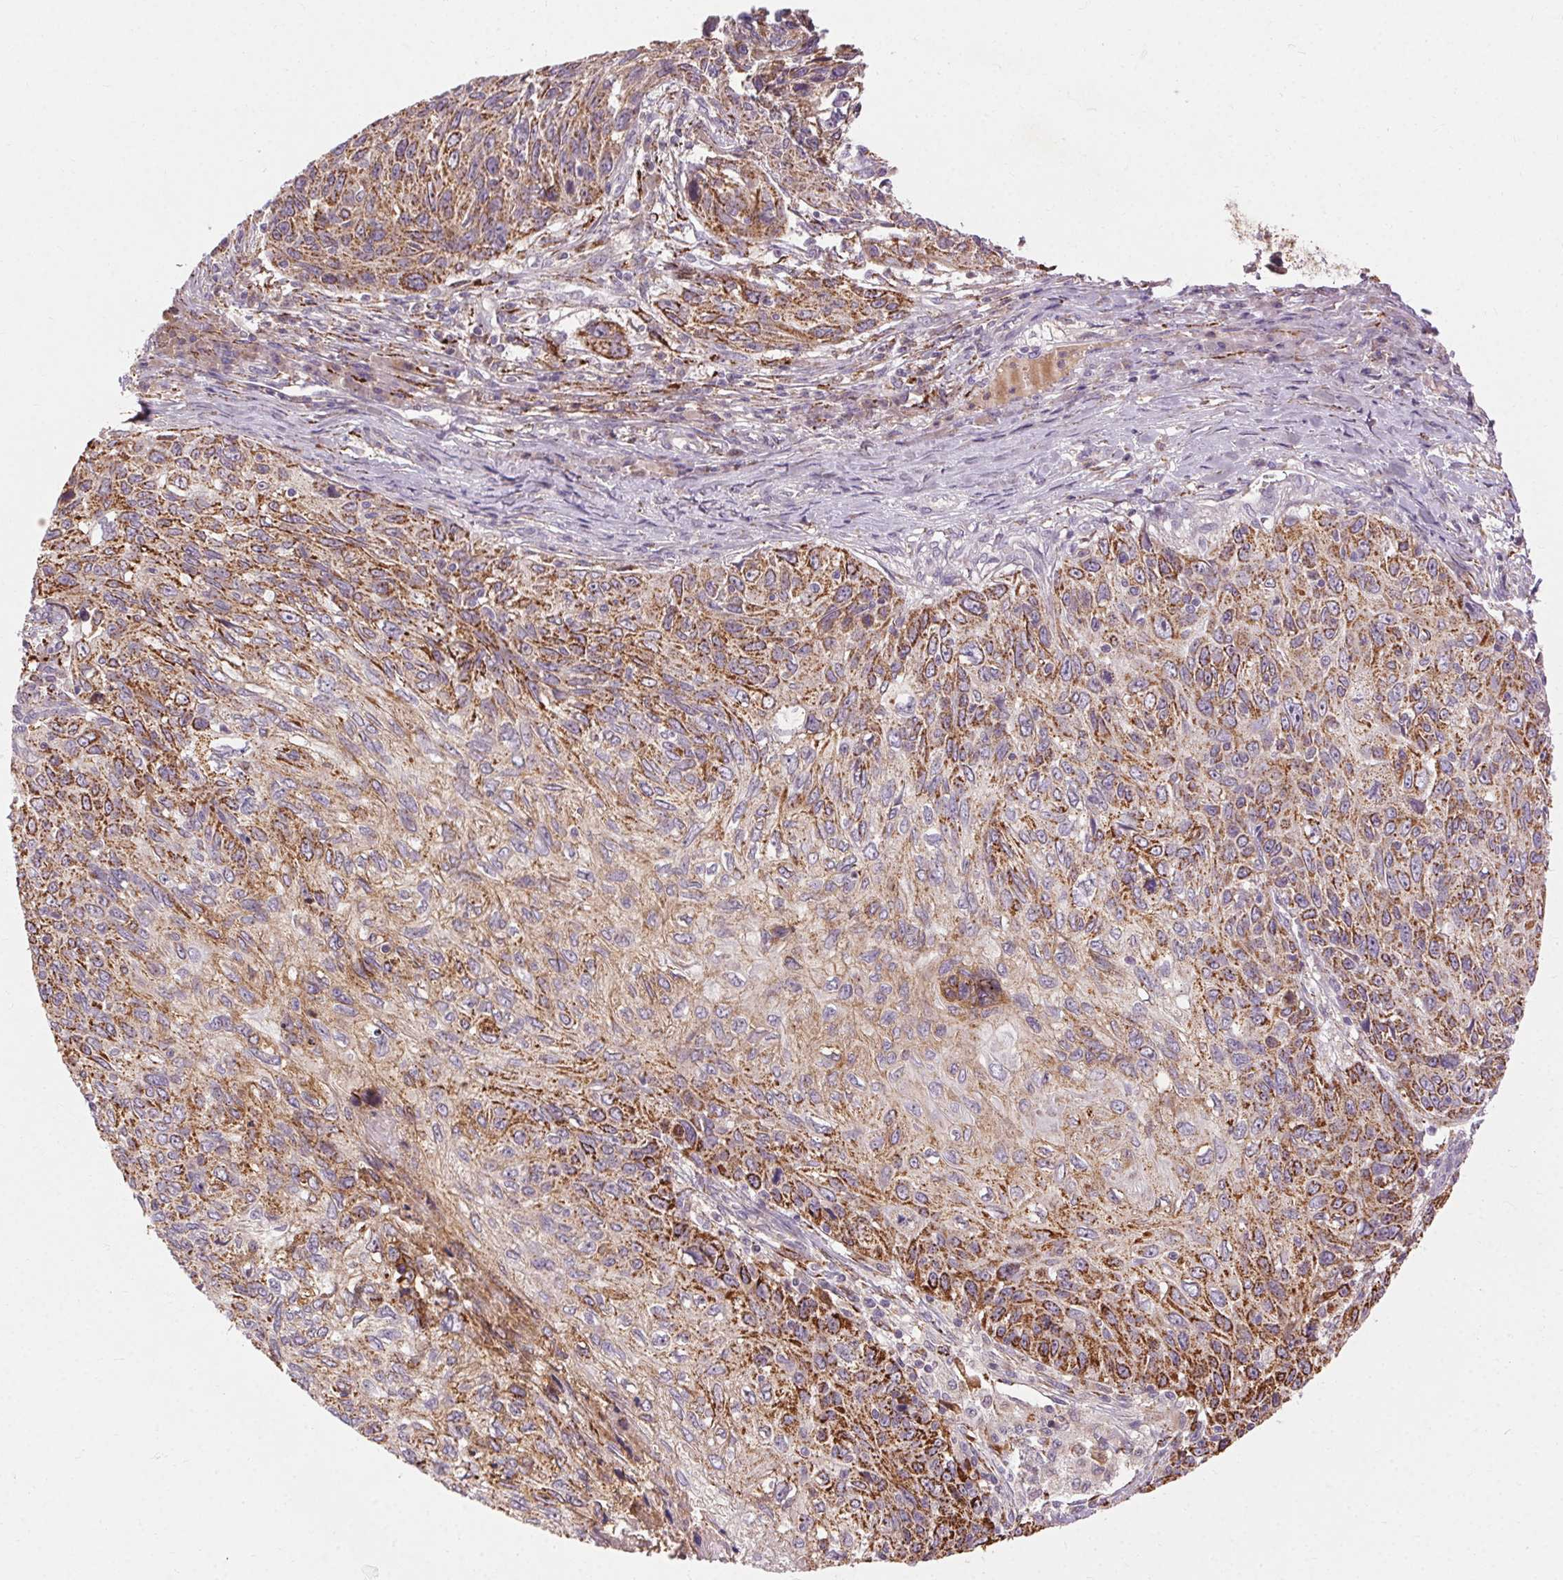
{"staining": {"intensity": "strong", "quantity": ">75%", "location": "cytoplasmic/membranous"}, "tissue": "skin cancer", "cell_type": "Tumor cells", "image_type": "cancer", "snomed": [{"axis": "morphology", "description": "Squamous cell carcinoma, NOS"}, {"axis": "topography", "description": "Skin"}], "caption": "Tumor cells demonstrate high levels of strong cytoplasmic/membranous expression in about >75% of cells in skin cancer (squamous cell carcinoma).", "gene": "REP15", "patient": {"sex": "male", "age": 92}}